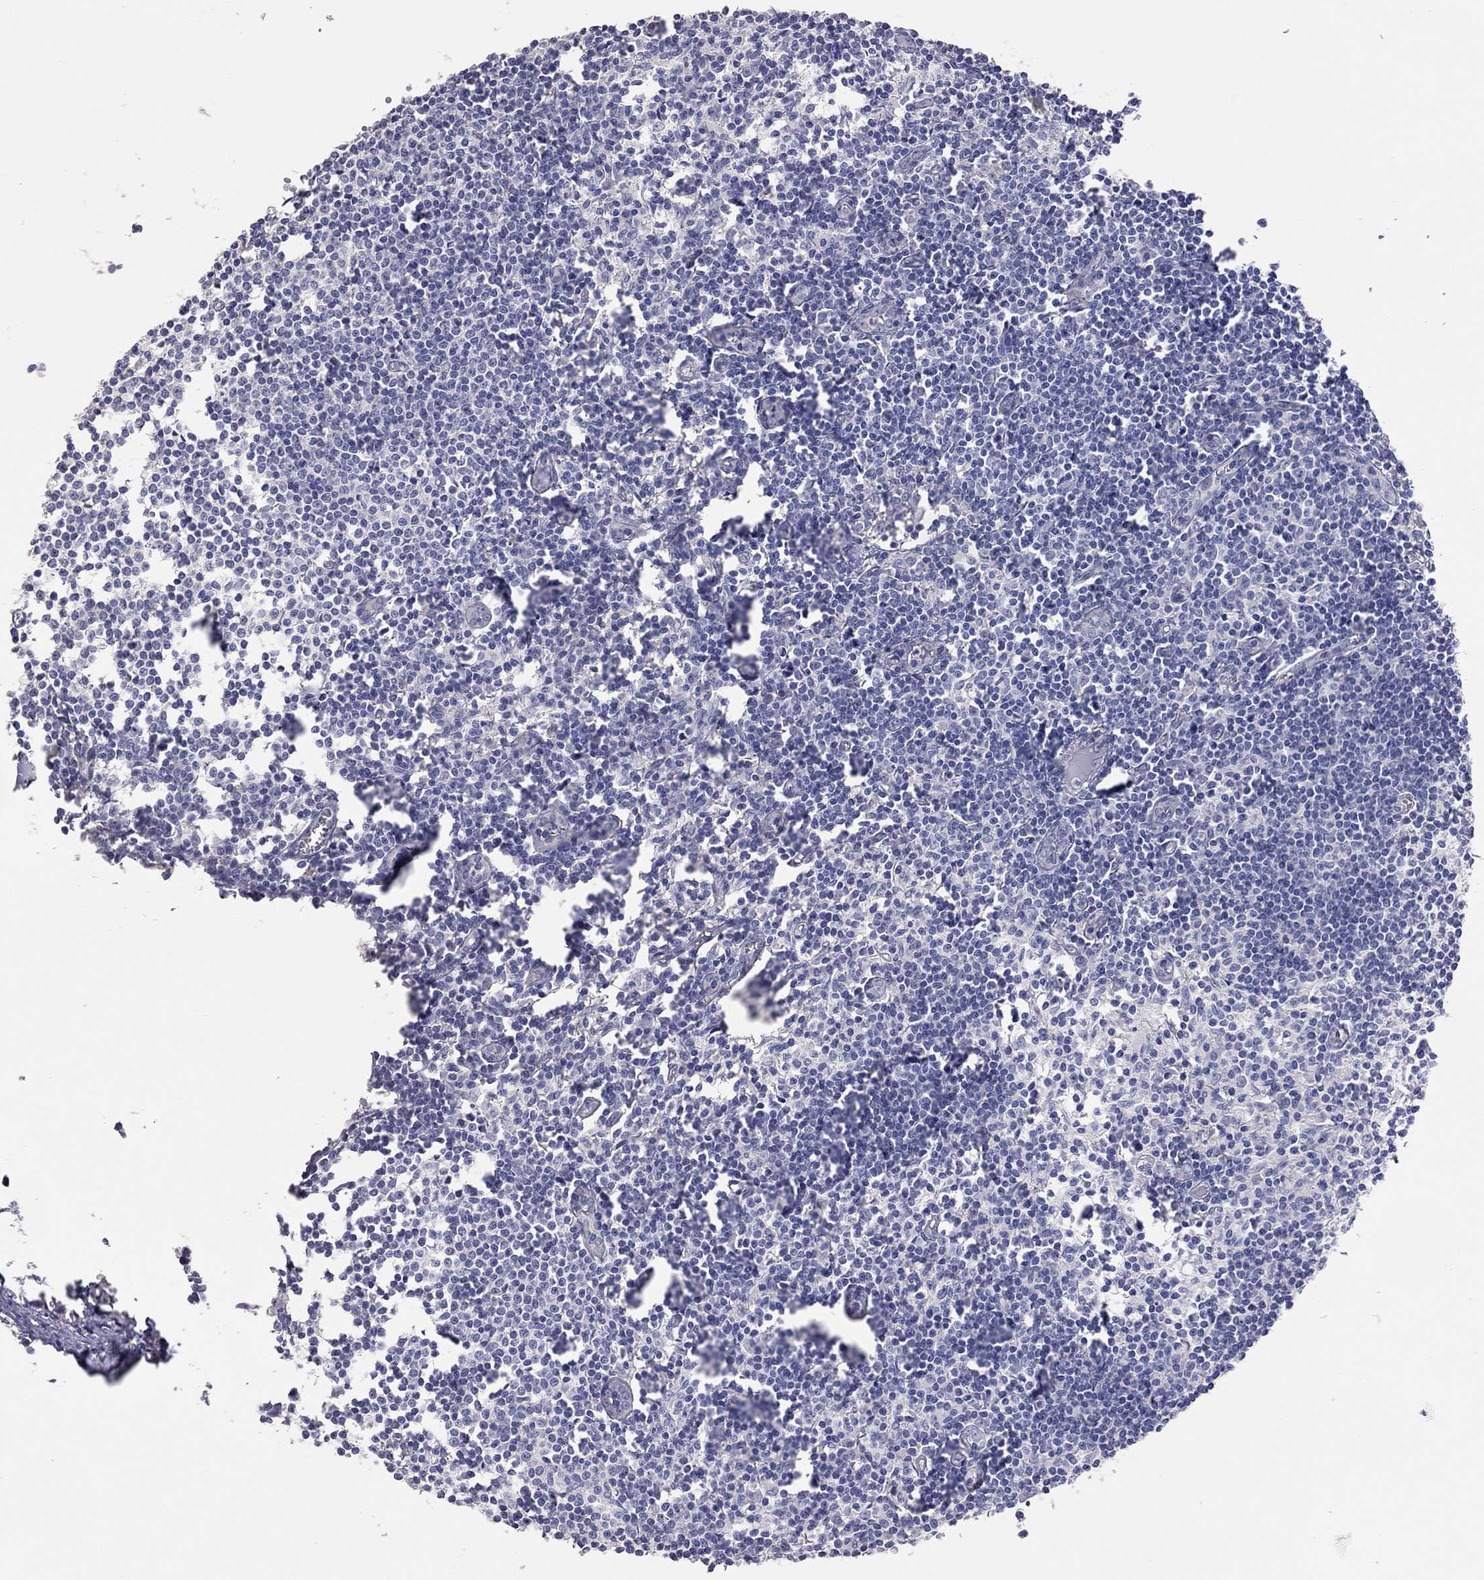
{"staining": {"intensity": "negative", "quantity": "none", "location": "none"}, "tissue": "lymph node", "cell_type": "Germinal center cells", "image_type": "normal", "snomed": [{"axis": "morphology", "description": "Normal tissue, NOS"}, {"axis": "topography", "description": "Lymph node"}], "caption": "This is an immunohistochemistry histopathology image of unremarkable lymph node. There is no positivity in germinal center cells.", "gene": "KCNB1", "patient": {"sex": "male", "age": 59}}